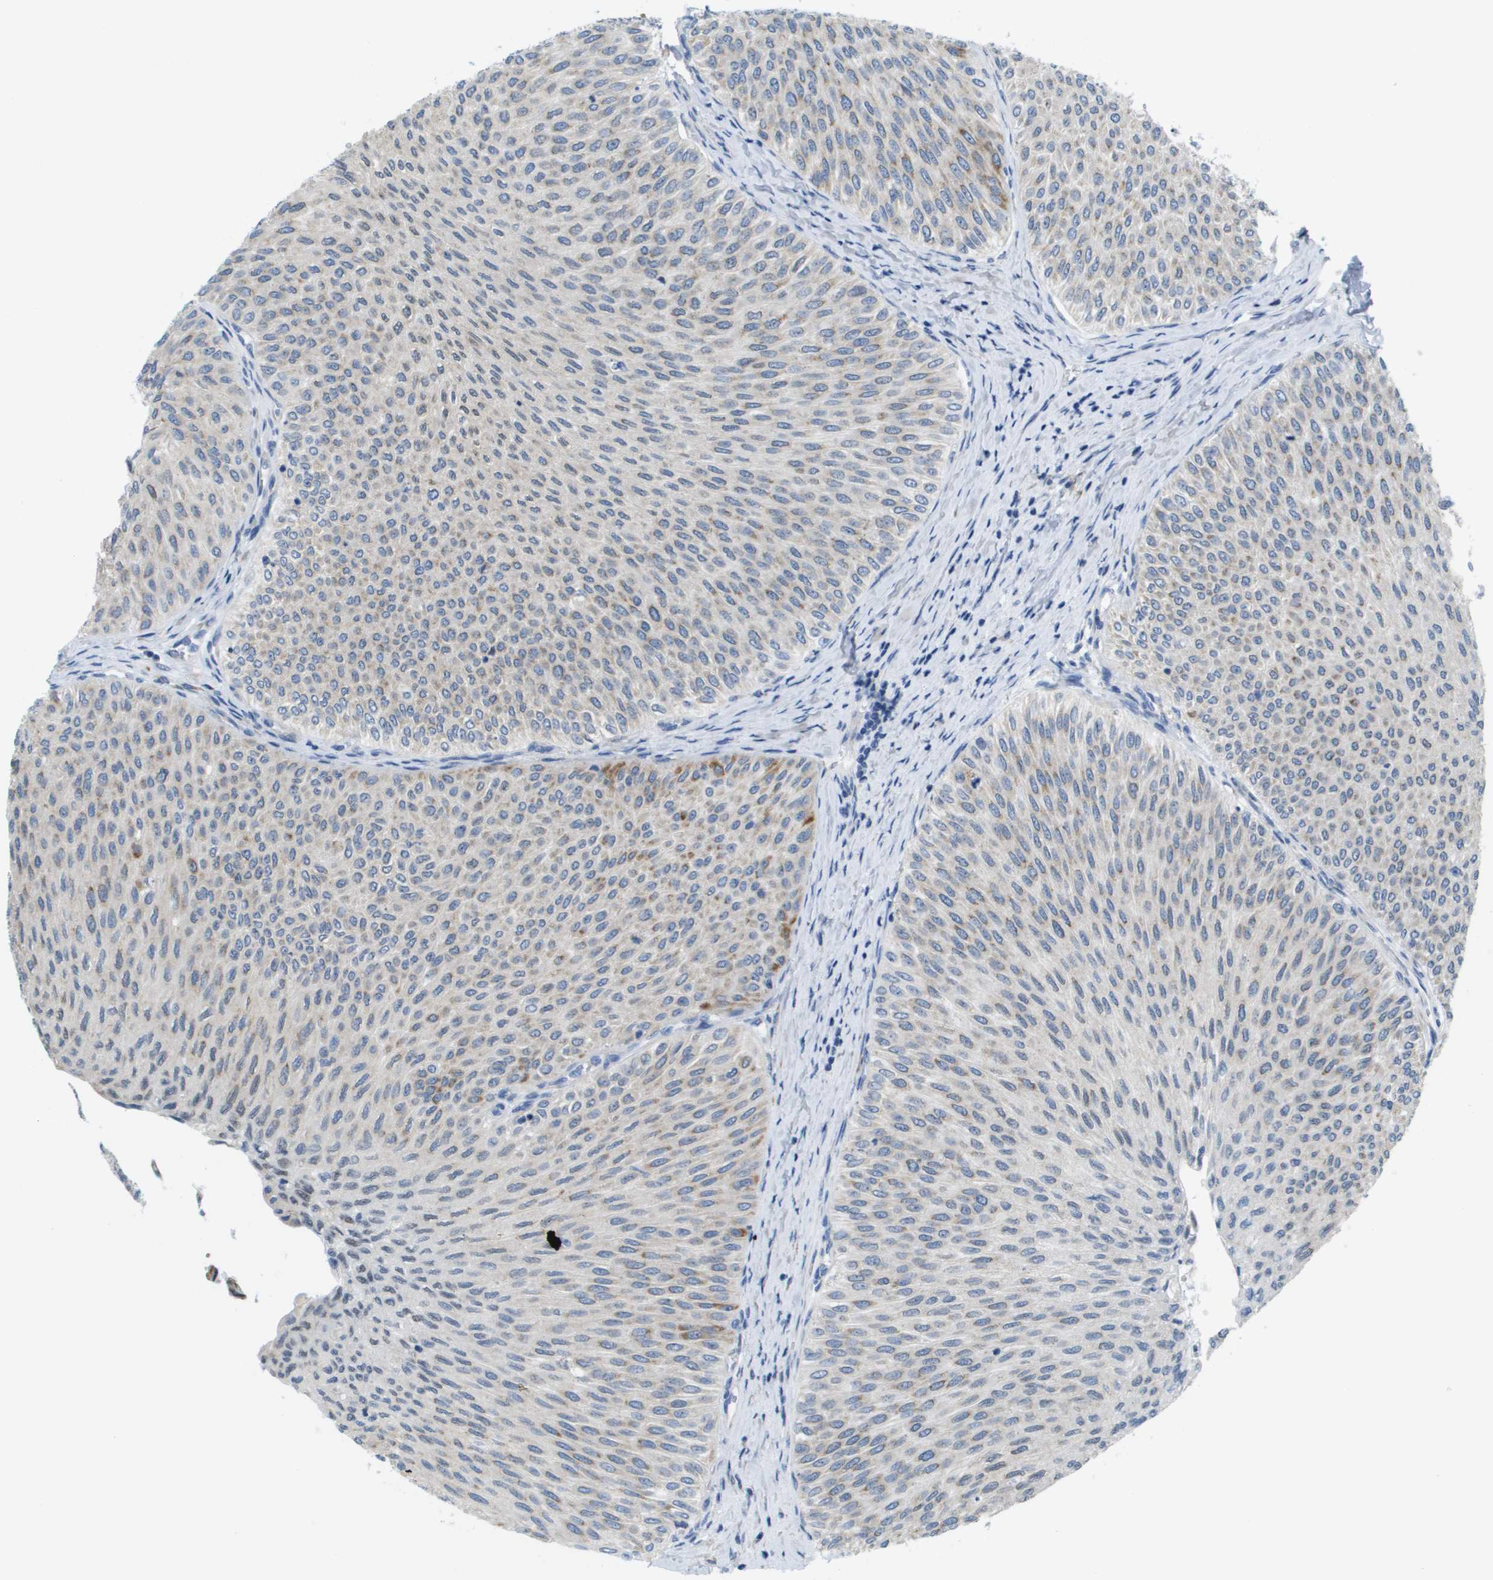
{"staining": {"intensity": "moderate", "quantity": "<25%", "location": "cytoplasmic/membranous"}, "tissue": "urothelial cancer", "cell_type": "Tumor cells", "image_type": "cancer", "snomed": [{"axis": "morphology", "description": "Urothelial carcinoma, Low grade"}, {"axis": "topography", "description": "Urinary bladder"}], "caption": "Urothelial carcinoma (low-grade) stained with DAB immunohistochemistry (IHC) exhibits low levels of moderate cytoplasmic/membranous expression in approximately <25% of tumor cells. The protein of interest is stained brown, and the nuclei are stained in blue (DAB (3,3'-diaminobenzidine) IHC with brightfield microscopy, high magnification).", "gene": "PTDSS1", "patient": {"sex": "male", "age": 78}}